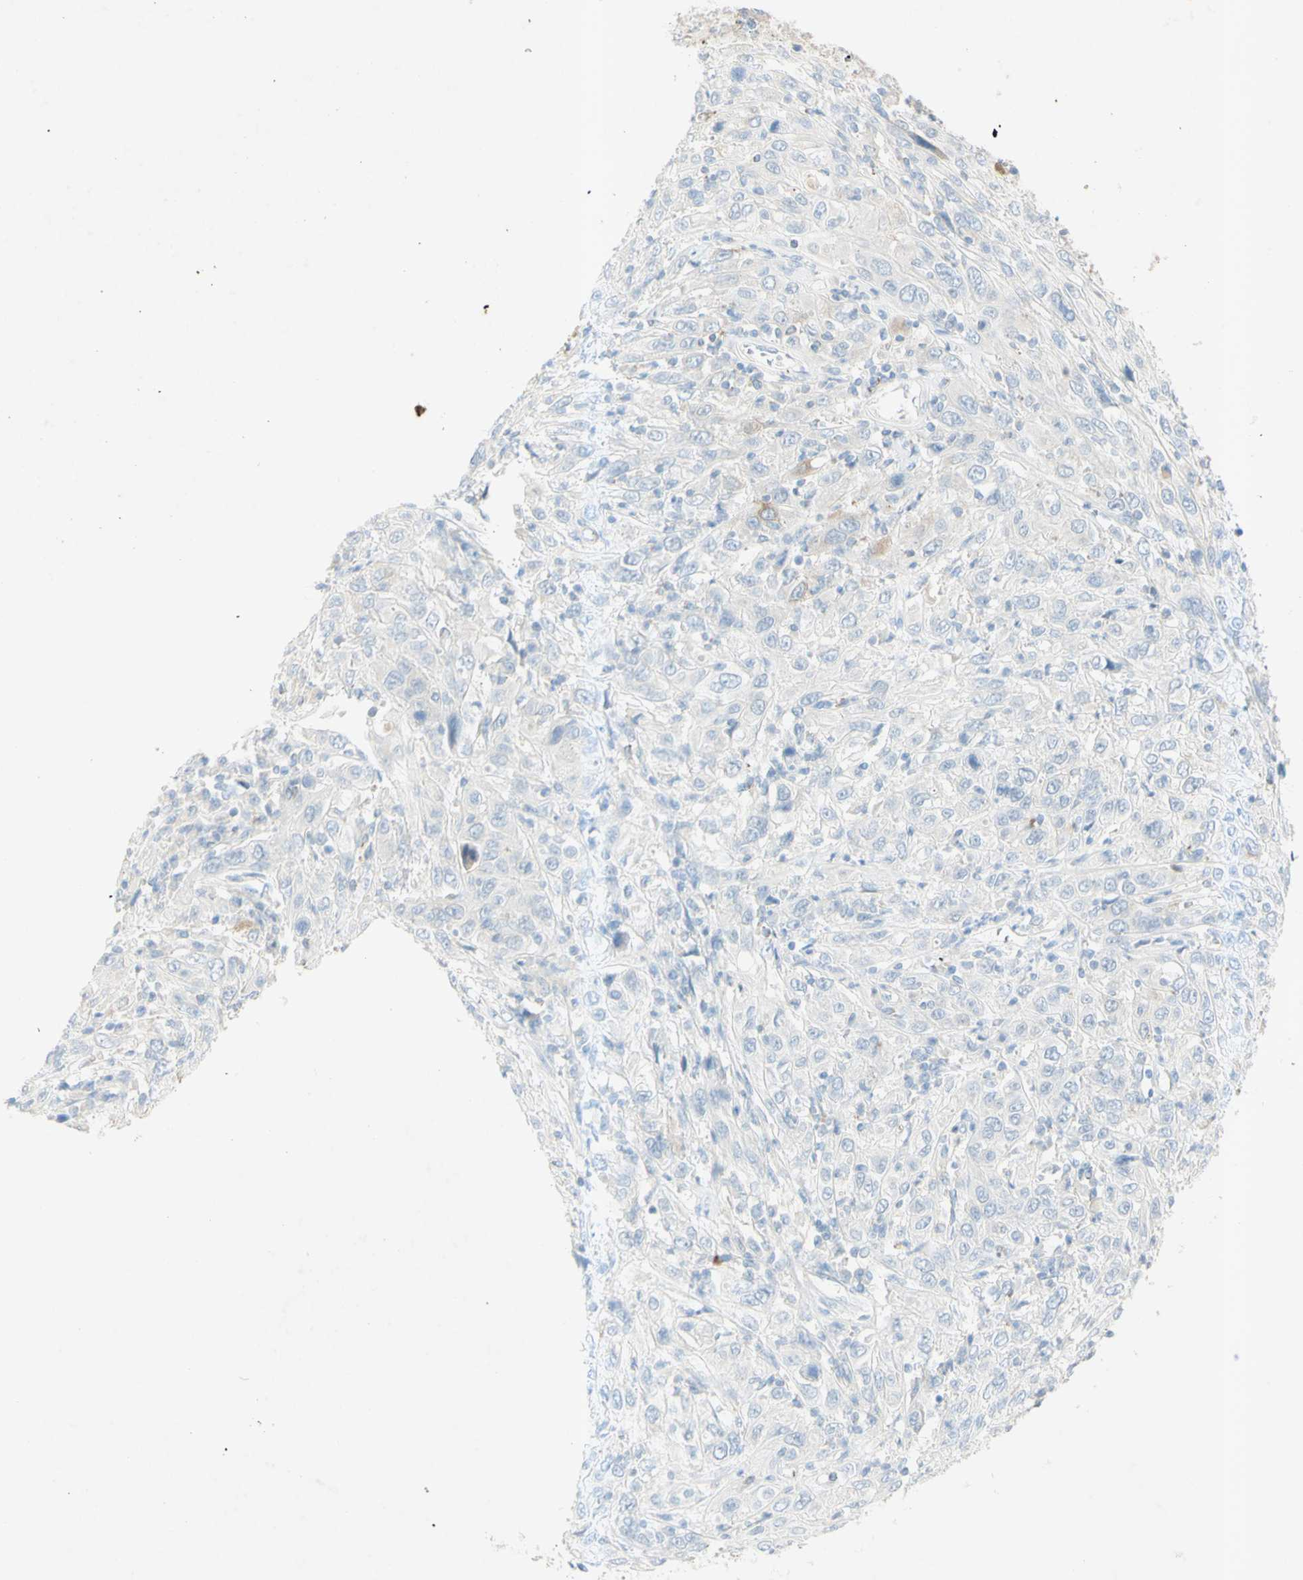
{"staining": {"intensity": "negative", "quantity": "none", "location": "none"}, "tissue": "cervical cancer", "cell_type": "Tumor cells", "image_type": "cancer", "snomed": [{"axis": "morphology", "description": "Squamous cell carcinoma, NOS"}, {"axis": "topography", "description": "Cervix"}], "caption": "A micrograph of human squamous cell carcinoma (cervical) is negative for staining in tumor cells.", "gene": "GDF15", "patient": {"sex": "female", "age": 46}}